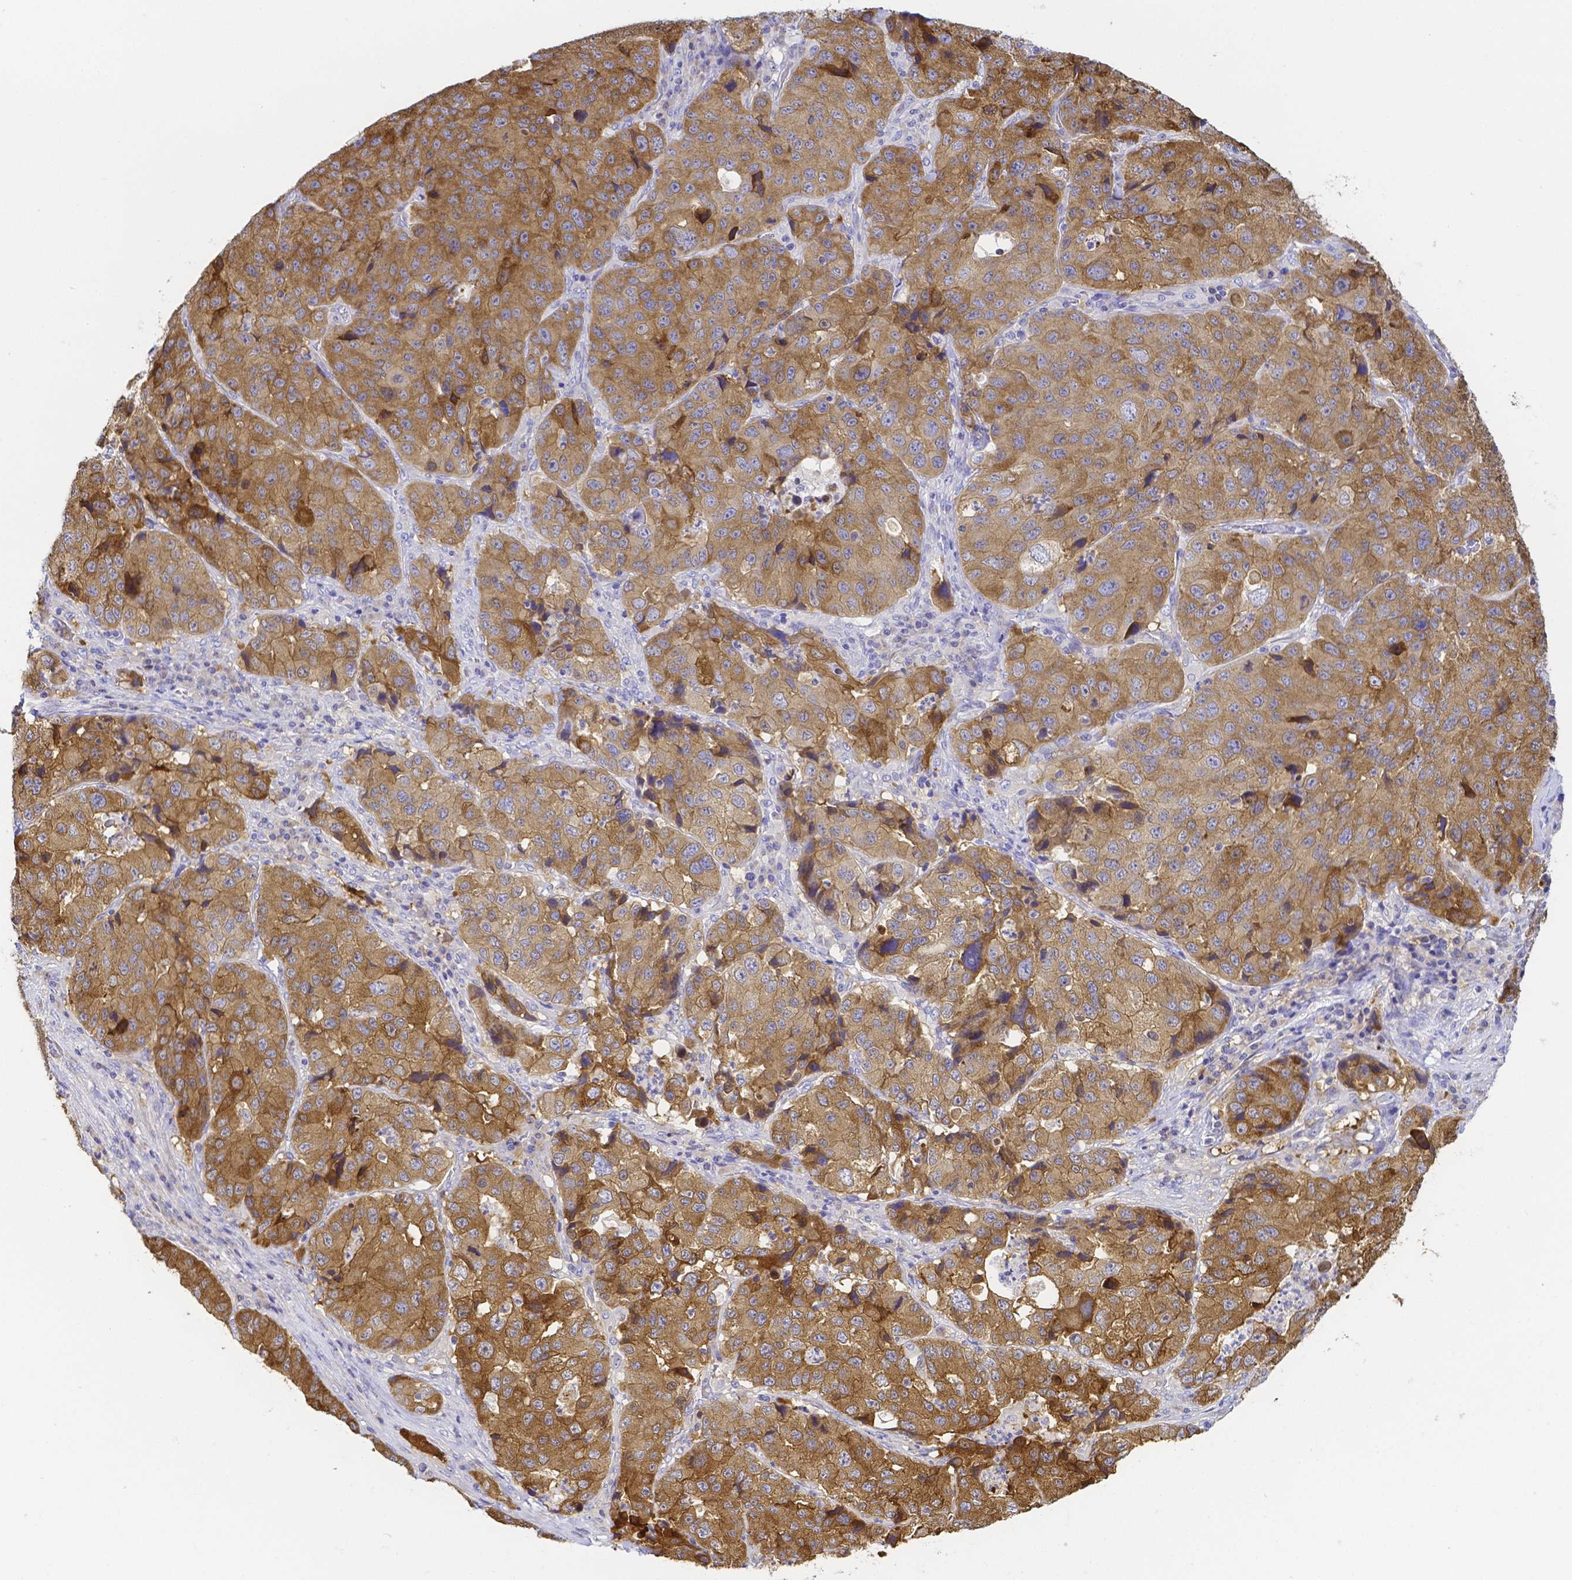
{"staining": {"intensity": "moderate", "quantity": ">75%", "location": "cytoplasmic/membranous"}, "tissue": "stomach cancer", "cell_type": "Tumor cells", "image_type": "cancer", "snomed": [{"axis": "morphology", "description": "Adenocarcinoma, NOS"}, {"axis": "topography", "description": "Stomach"}], "caption": "Immunohistochemical staining of stomach cancer shows medium levels of moderate cytoplasmic/membranous positivity in about >75% of tumor cells.", "gene": "PKP3", "patient": {"sex": "male", "age": 71}}